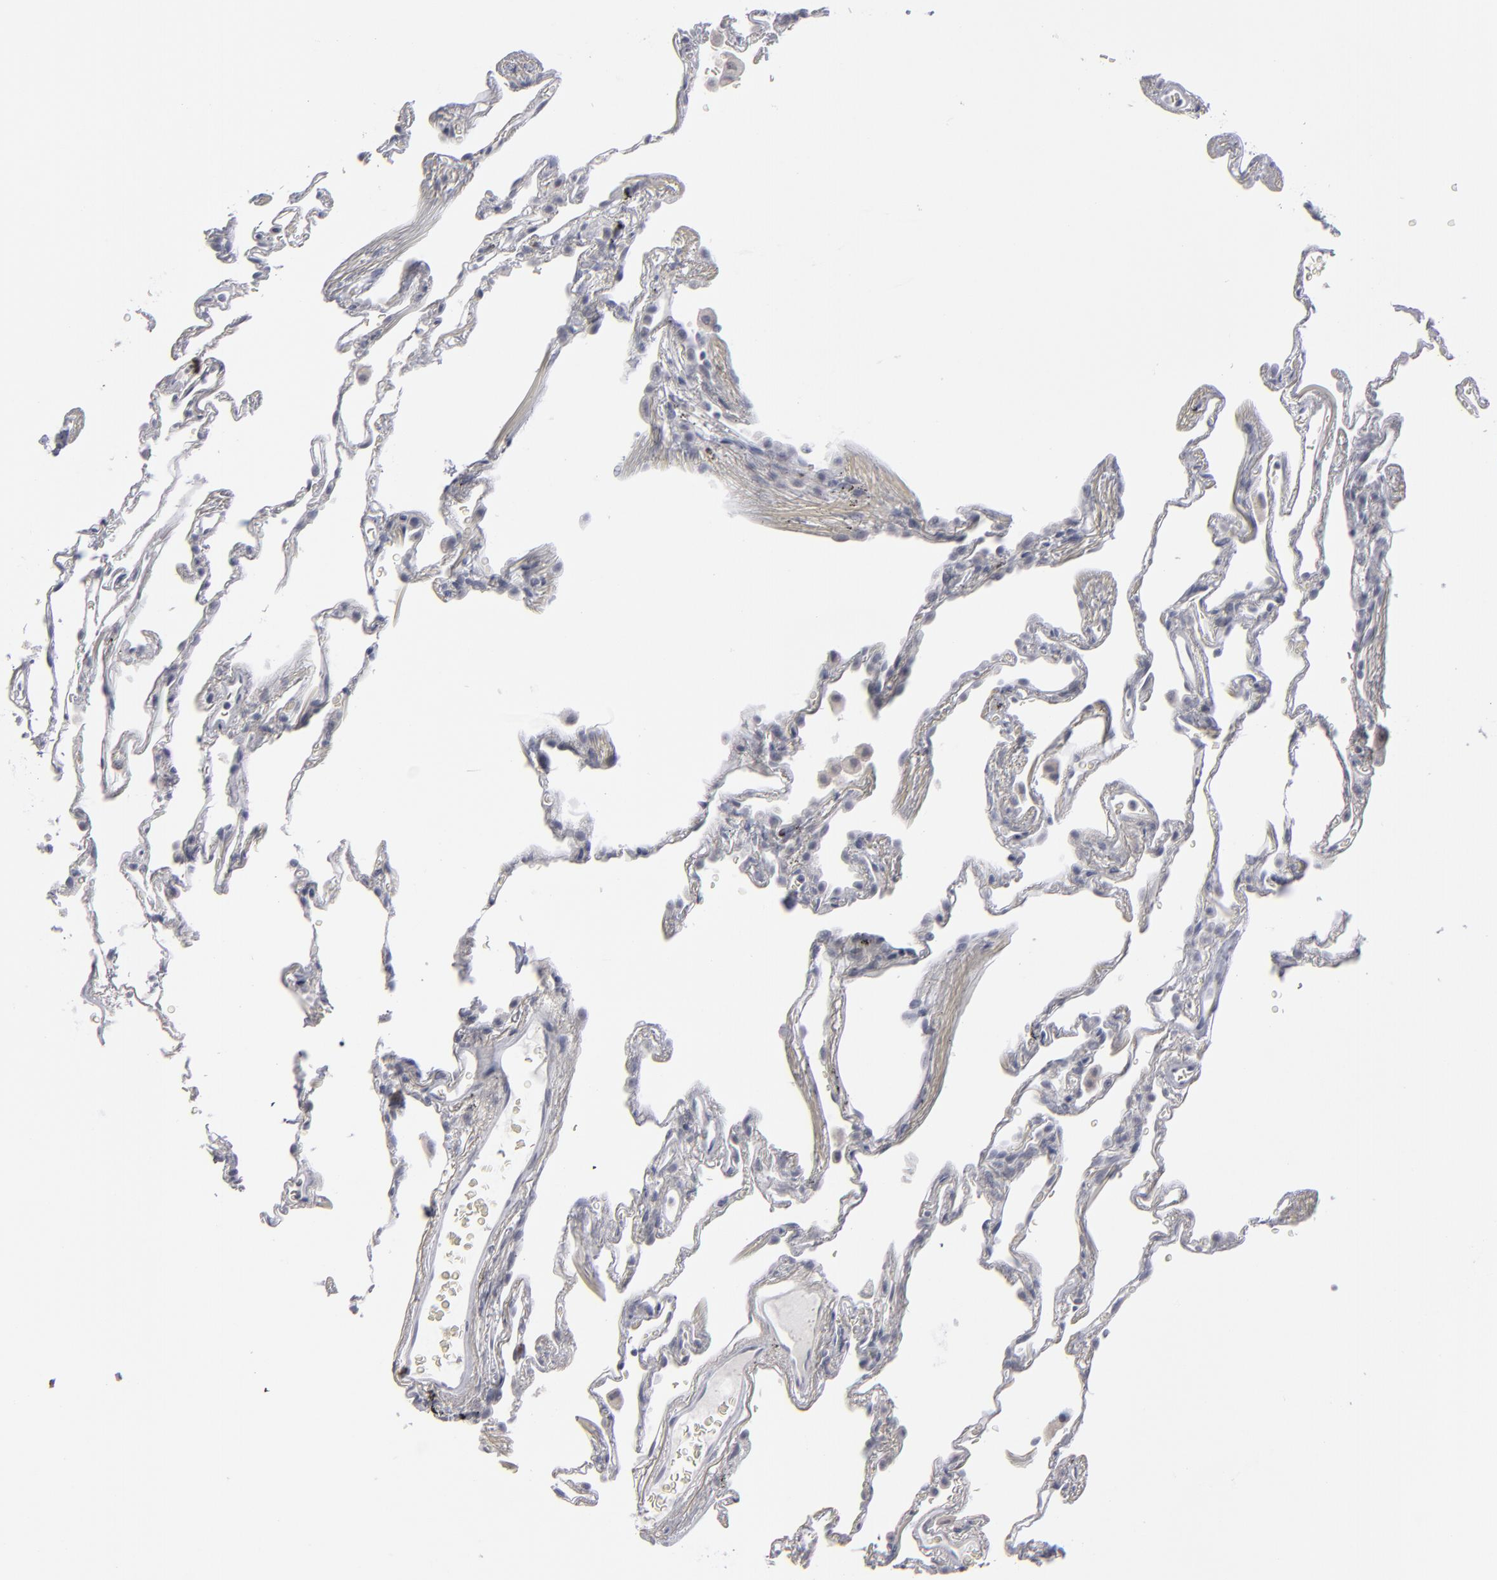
{"staining": {"intensity": "negative", "quantity": "none", "location": "none"}, "tissue": "lung", "cell_type": "Alveolar cells", "image_type": "normal", "snomed": [{"axis": "morphology", "description": "Normal tissue, NOS"}, {"axis": "morphology", "description": "Inflammation, NOS"}, {"axis": "topography", "description": "Lung"}], "caption": "High power microscopy micrograph of an IHC micrograph of unremarkable lung, revealing no significant staining in alveolar cells.", "gene": "KIAA1210", "patient": {"sex": "male", "age": 69}}